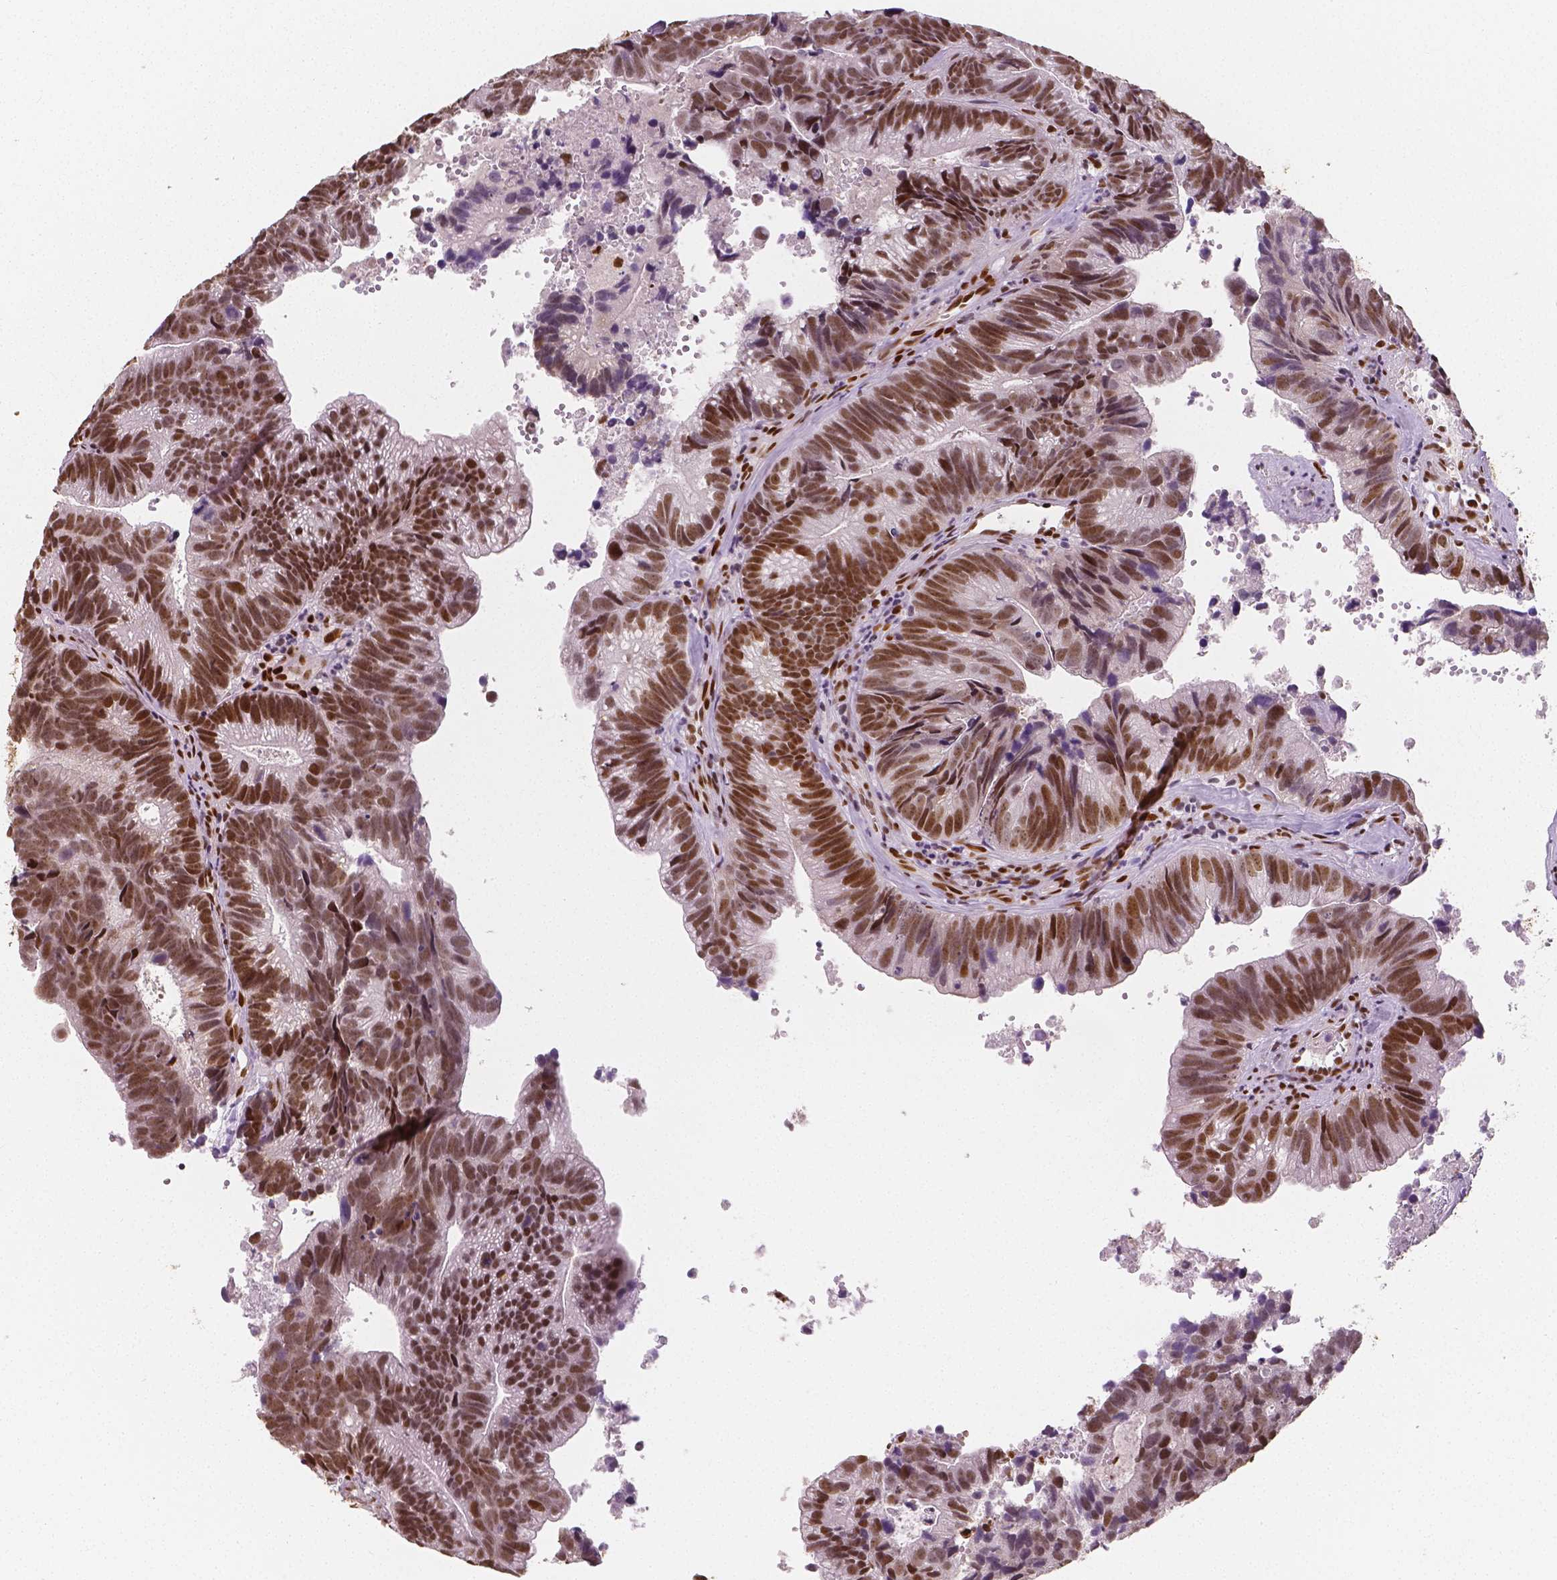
{"staining": {"intensity": "strong", "quantity": ">75%", "location": "nuclear"}, "tissue": "head and neck cancer", "cell_type": "Tumor cells", "image_type": "cancer", "snomed": [{"axis": "morphology", "description": "Adenocarcinoma, NOS"}, {"axis": "topography", "description": "Head-Neck"}], "caption": "Head and neck cancer (adenocarcinoma) stained for a protein shows strong nuclear positivity in tumor cells.", "gene": "NUCKS1", "patient": {"sex": "male", "age": 62}}